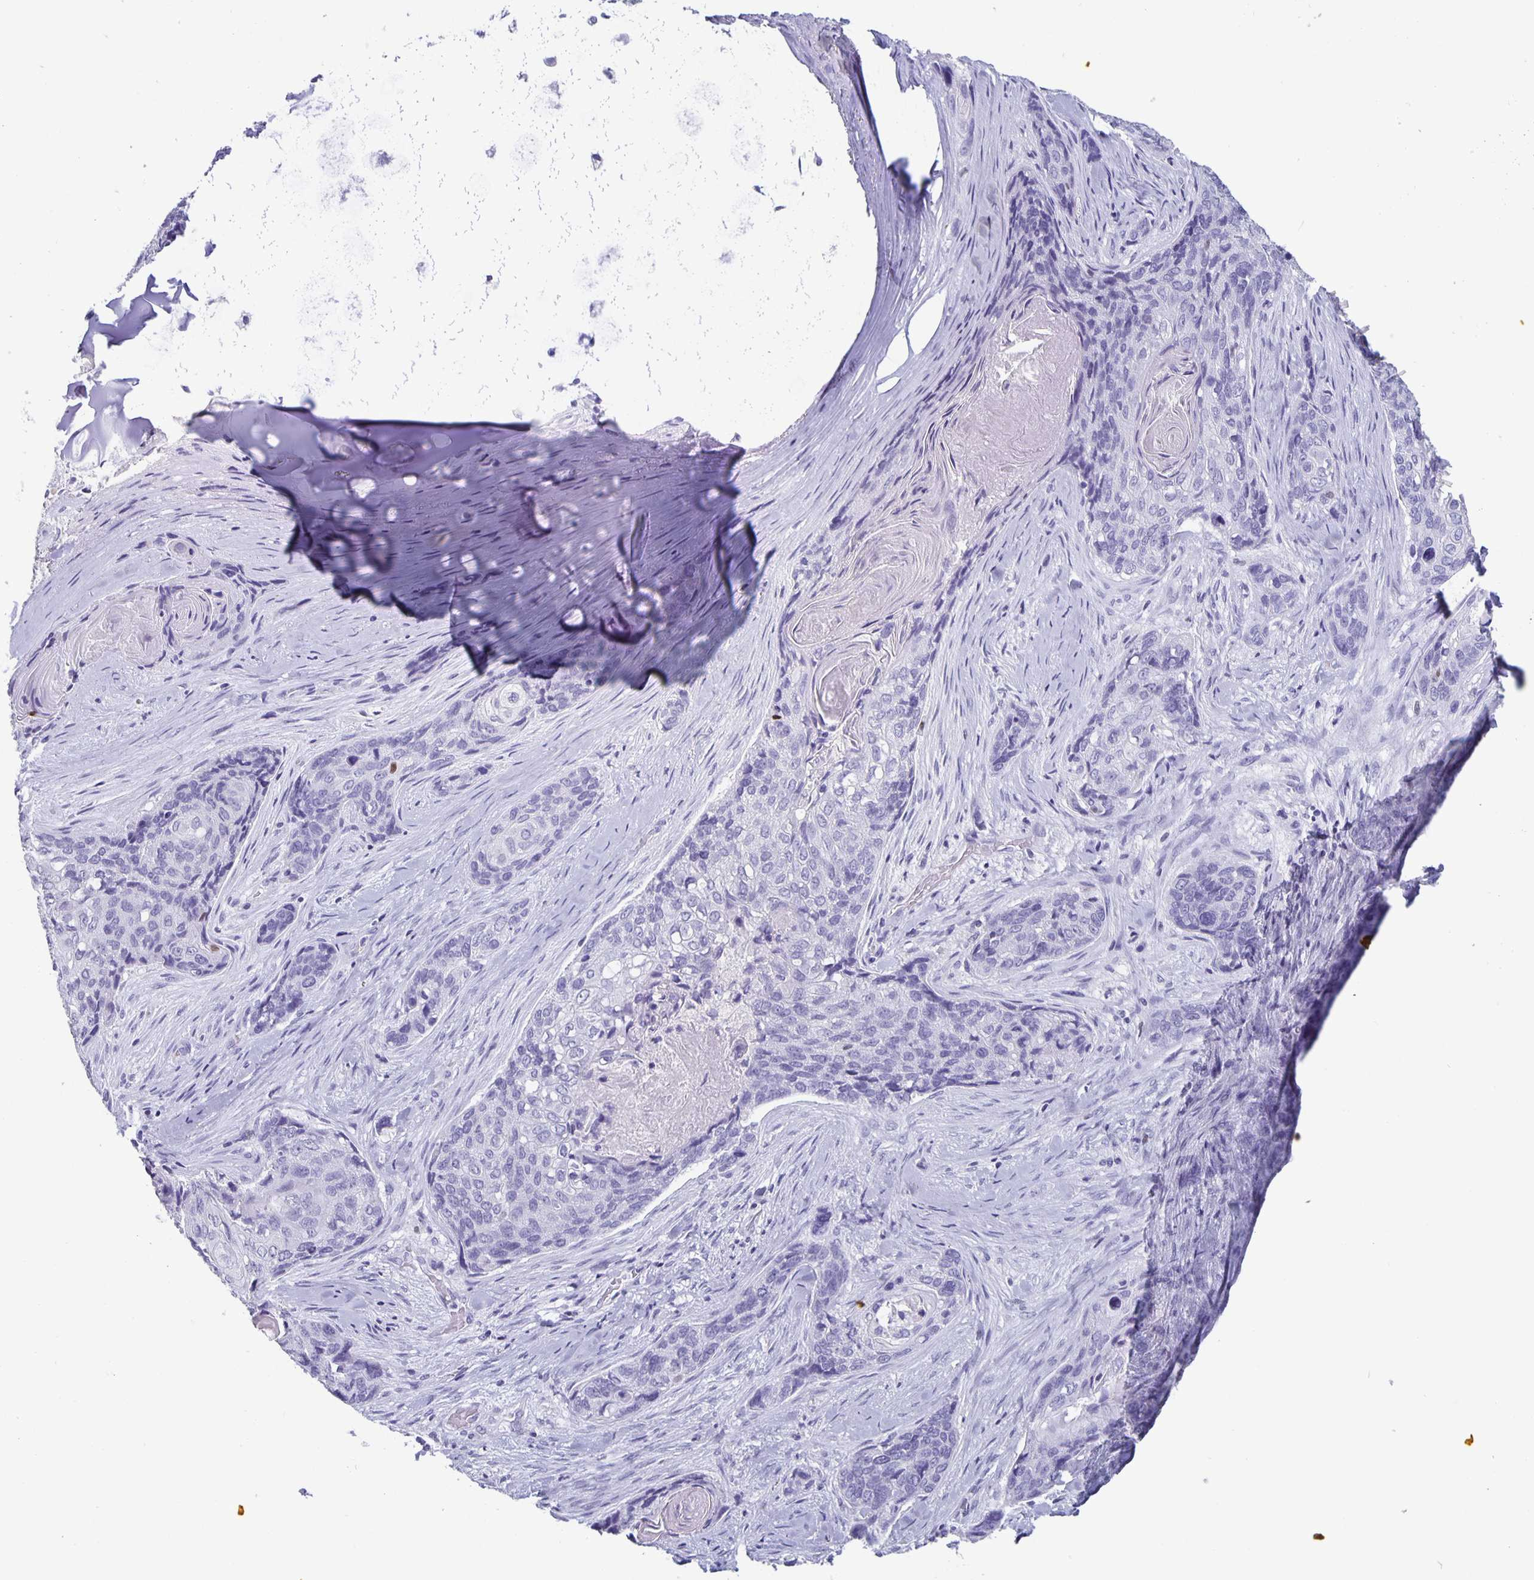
{"staining": {"intensity": "negative", "quantity": "none", "location": "none"}, "tissue": "lung cancer", "cell_type": "Tumor cells", "image_type": "cancer", "snomed": [{"axis": "morphology", "description": "Squamous cell carcinoma, NOS"}, {"axis": "morphology", "description": "Squamous cell carcinoma, metastatic, NOS"}, {"axis": "topography", "description": "Lymph node"}, {"axis": "topography", "description": "Lung"}], "caption": "Tumor cells are negative for brown protein staining in lung cancer (squamous cell carcinoma).", "gene": "SATB2", "patient": {"sex": "male", "age": 41}}